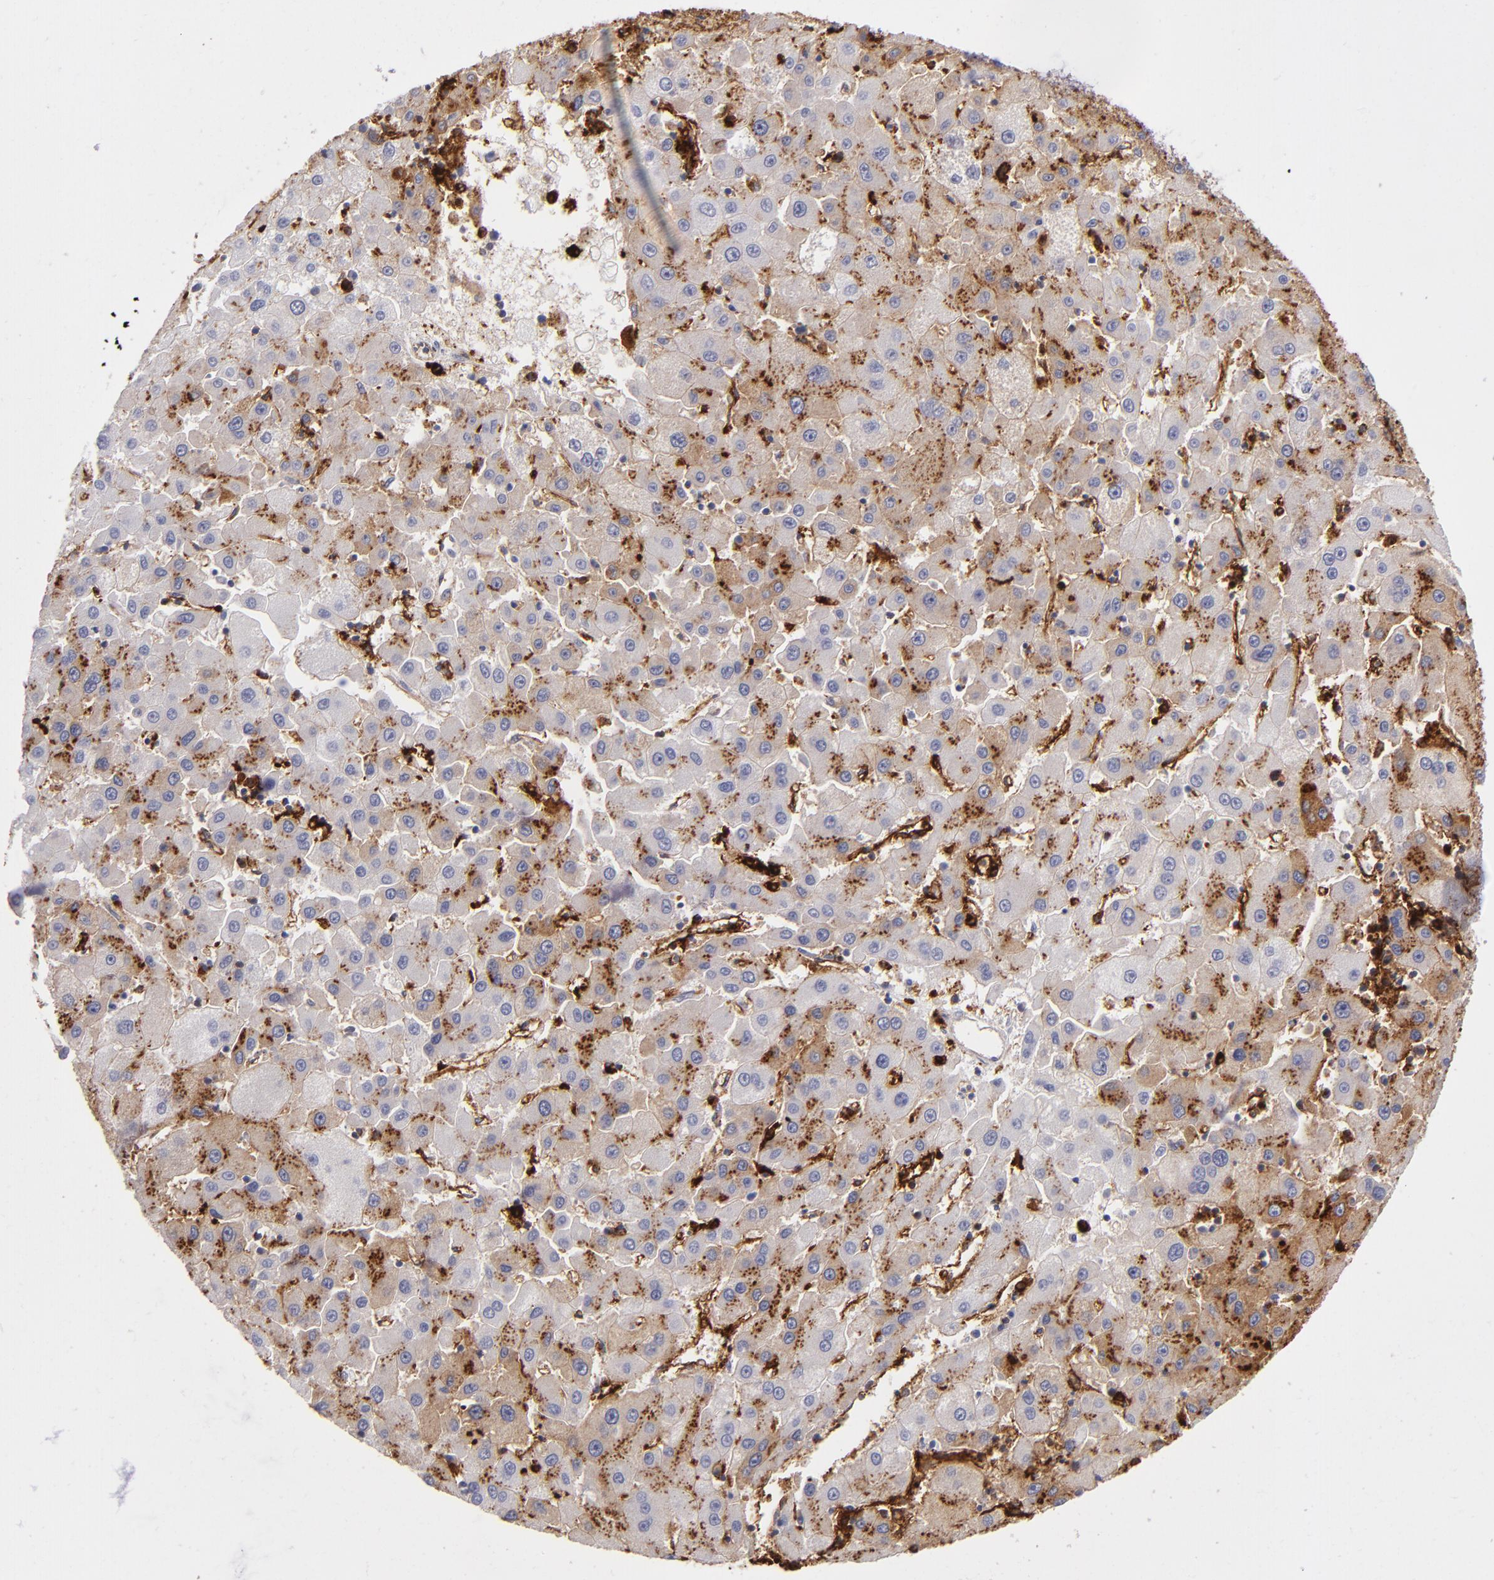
{"staining": {"intensity": "weak", "quantity": ">75%", "location": "cytoplasmic/membranous"}, "tissue": "liver cancer", "cell_type": "Tumor cells", "image_type": "cancer", "snomed": [{"axis": "morphology", "description": "Carcinoma, Hepatocellular, NOS"}, {"axis": "topography", "description": "Liver"}], "caption": "Human liver cancer stained with a protein marker shows weak staining in tumor cells.", "gene": "HLA-DRA", "patient": {"sex": "male", "age": 72}}